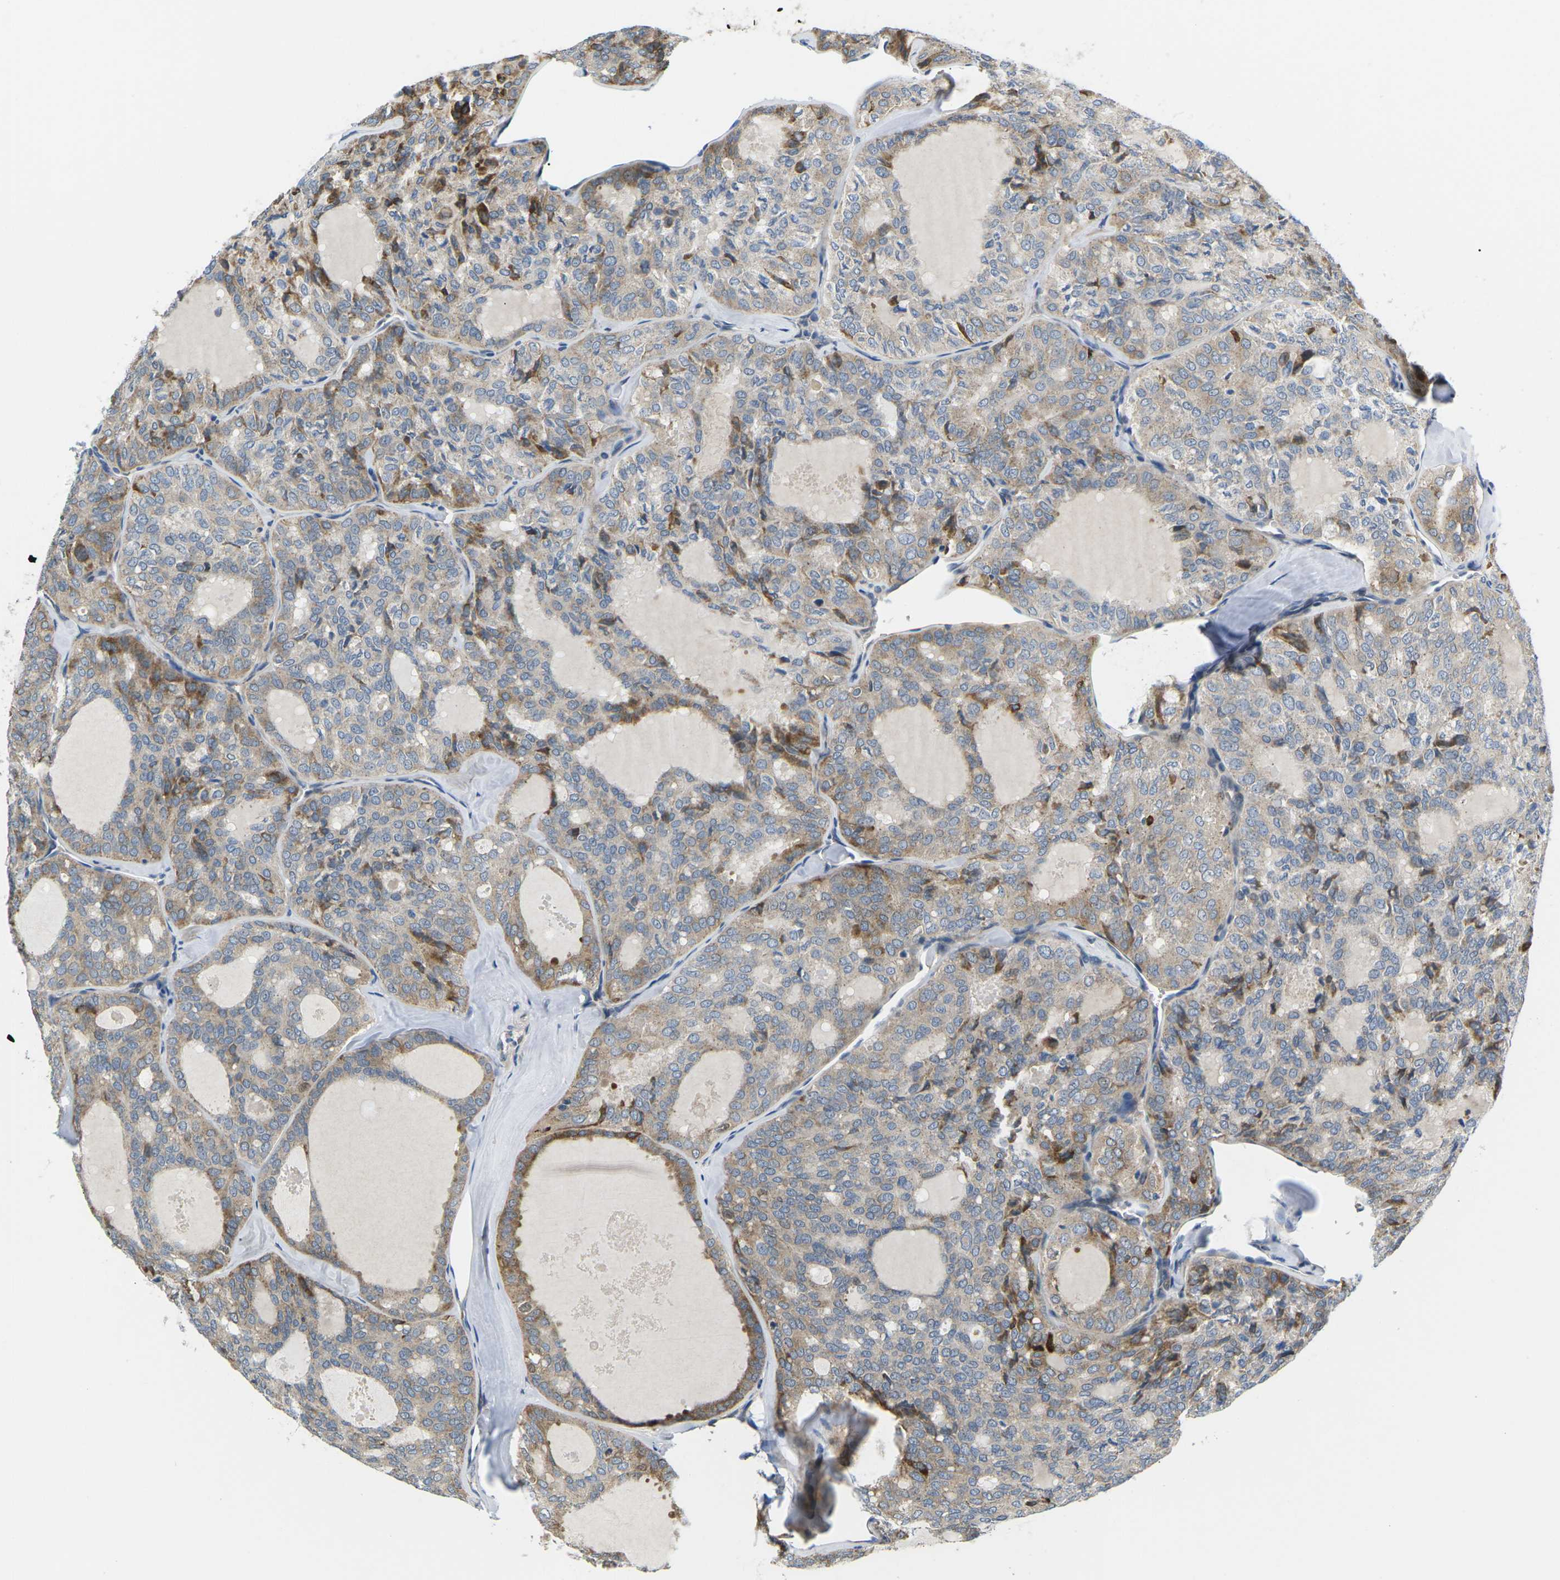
{"staining": {"intensity": "moderate", "quantity": "25%-75%", "location": "cytoplasmic/membranous,nuclear"}, "tissue": "thyroid cancer", "cell_type": "Tumor cells", "image_type": "cancer", "snomed": [{"axis": "morphology", "description": "Follicular adenoma carcinoma, NOS"}, {"axis": "topography", "description": "Thyroid gland"}], "caption": "Thyroid cancer tissue exhibits moderate cytoplasmic/membranous and nuclear expression in approximately 25%-75% of tumor cells Nuclei are stained in blue.", "gene": "ERBB4", "patient": {"sex": "male", "age": 75}}